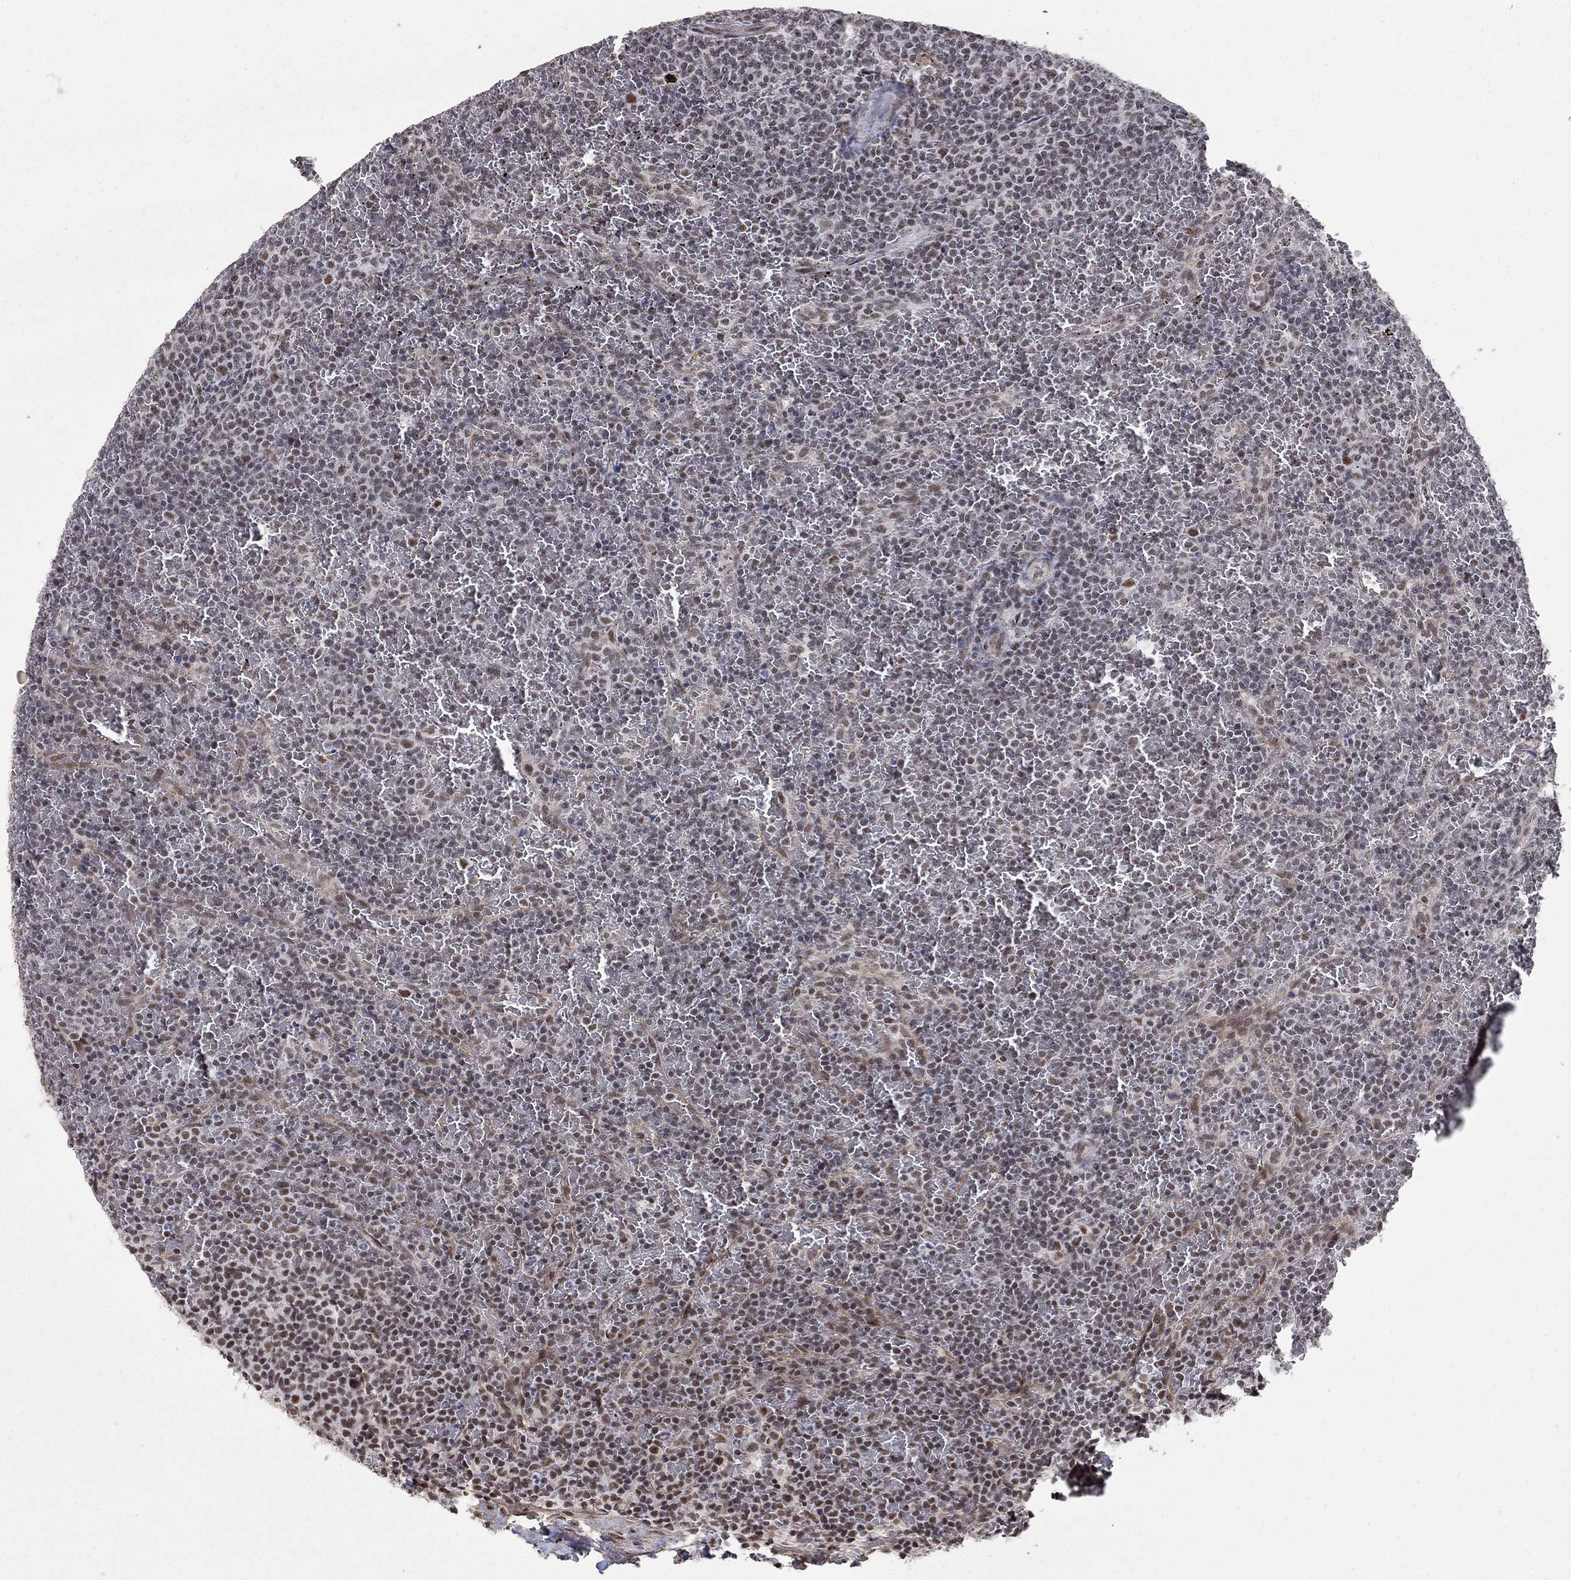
{"staining": {"intensity": "weak", "quantity": "25%-75%", "location": "nuclear"}, "tissue": "lymphoma", "cell_type": "Tumor cells", "image_type": "cancer", "snomed": [{"axis": "morphology", "description": "Malignant lymphoma, non-Hodgkin's type, Low grade"}, {"axis": "topography", "description": "Spleen"}], "caption": "Protein staining of lymphoma tissue demonstrates weak nuclear staining in approximately 25%-75% of tumor cells.", "gene": "PNISR", "patient": {"sex": "female", "age": 77}}